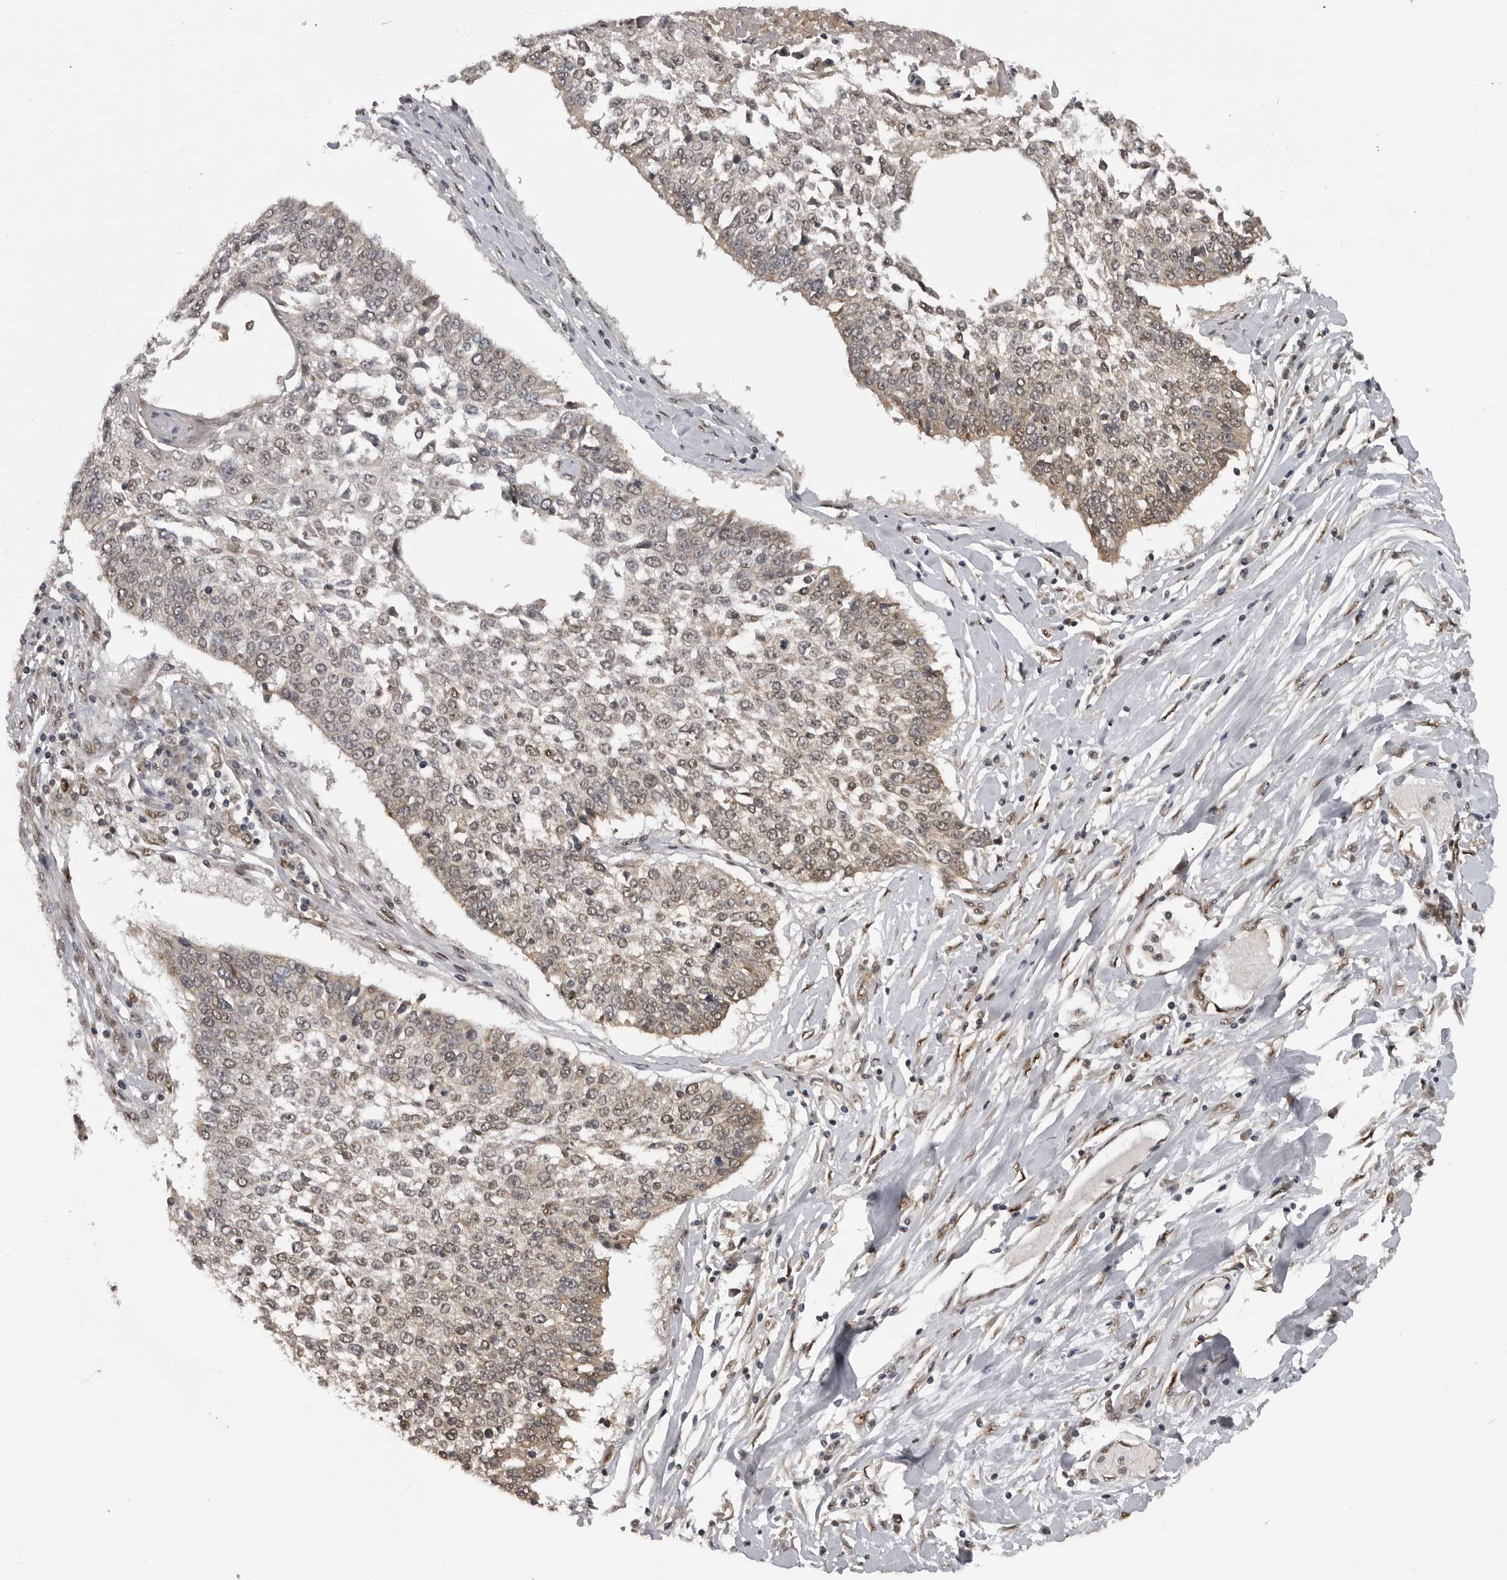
{"staining": {"intensity": "weak", "quantity": ">75%", "location": "nuclear"}, "tissue": "lung cancer", "cell_type": "Tumor cells", "image_type": "cancer", "snomed": [{"axis": "morphology", "description": "Normal tissue, NOS"}, {"axis": "morphology", "description": "Squamous cell carcinoma, NOS"}, {"axis": "topography", "description": "Cartilage tissue"}, {"axis": "topography", "description": "Bronchus"}, {"axis": "topography", "description": "Lung"}, {"axis": "topography", "description": "Peripheral nerve tissue"}], "caption": "There is low levels of weak nuclear positivity in tumor cells of squamous cell carcinoma (lung), as demonstrated by immunohistochemical staining (brown color).", "gene": "C8orf58", "patient": {"sex": "female", "age": 49}}